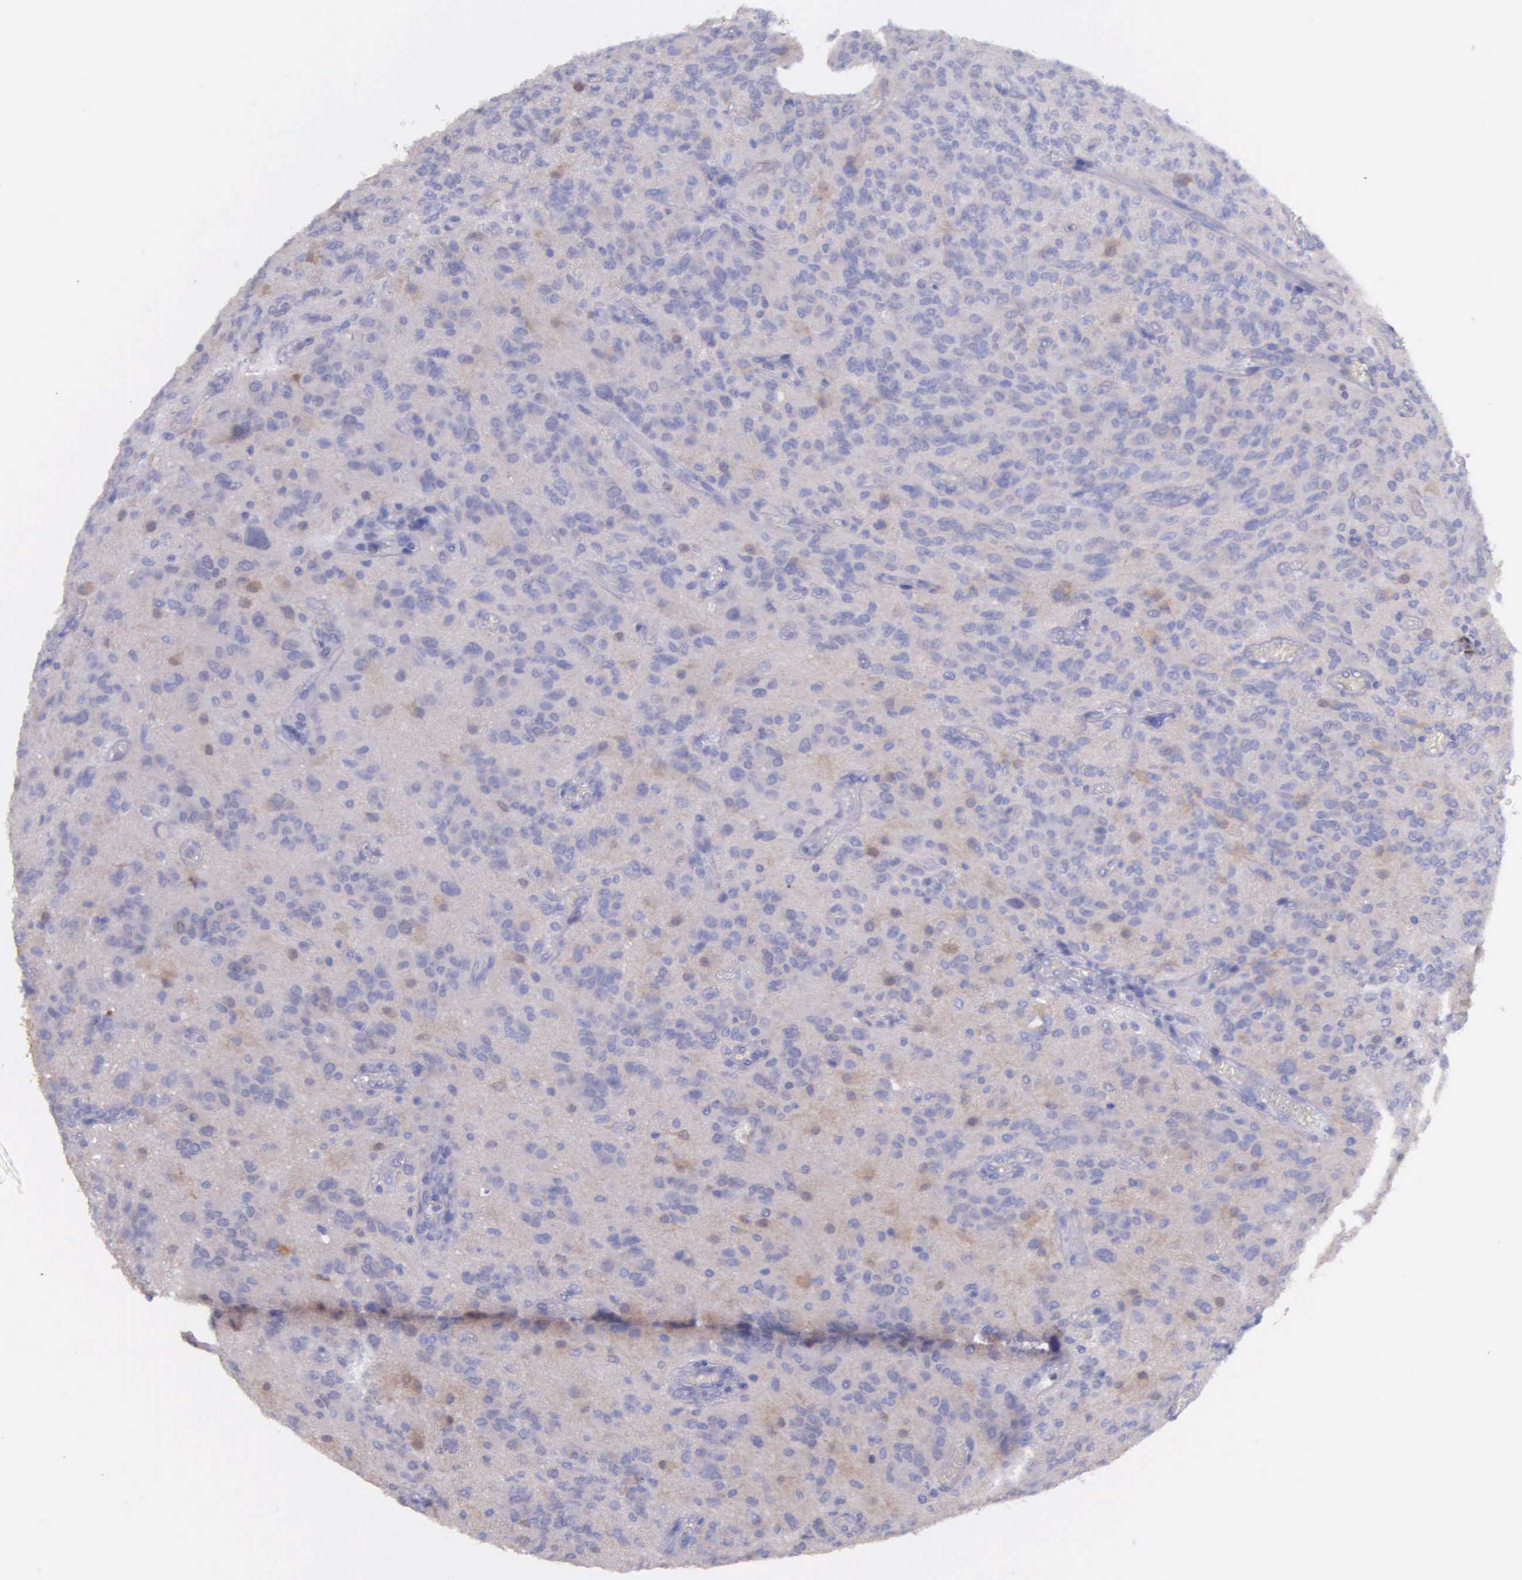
{"staining": {"intensity": "weak", "quantity": "<25%", "location": "cytoplasmic/membranous"}, "tissue": "glioma", "cell_type": "Tumor cells", "image_type": "cancer", "snomed": [{"axis": "morphology", "description": "Glioma, malignant, Low grade"}, {"axis": "topography", "description": "Brain"}], "caption": "This is an immunohistochemistry photomicrograph of glioma. There is no expression in tumor cells.", "gene": "GSTT2", "patient": {"sex": "female", "age": 15}}